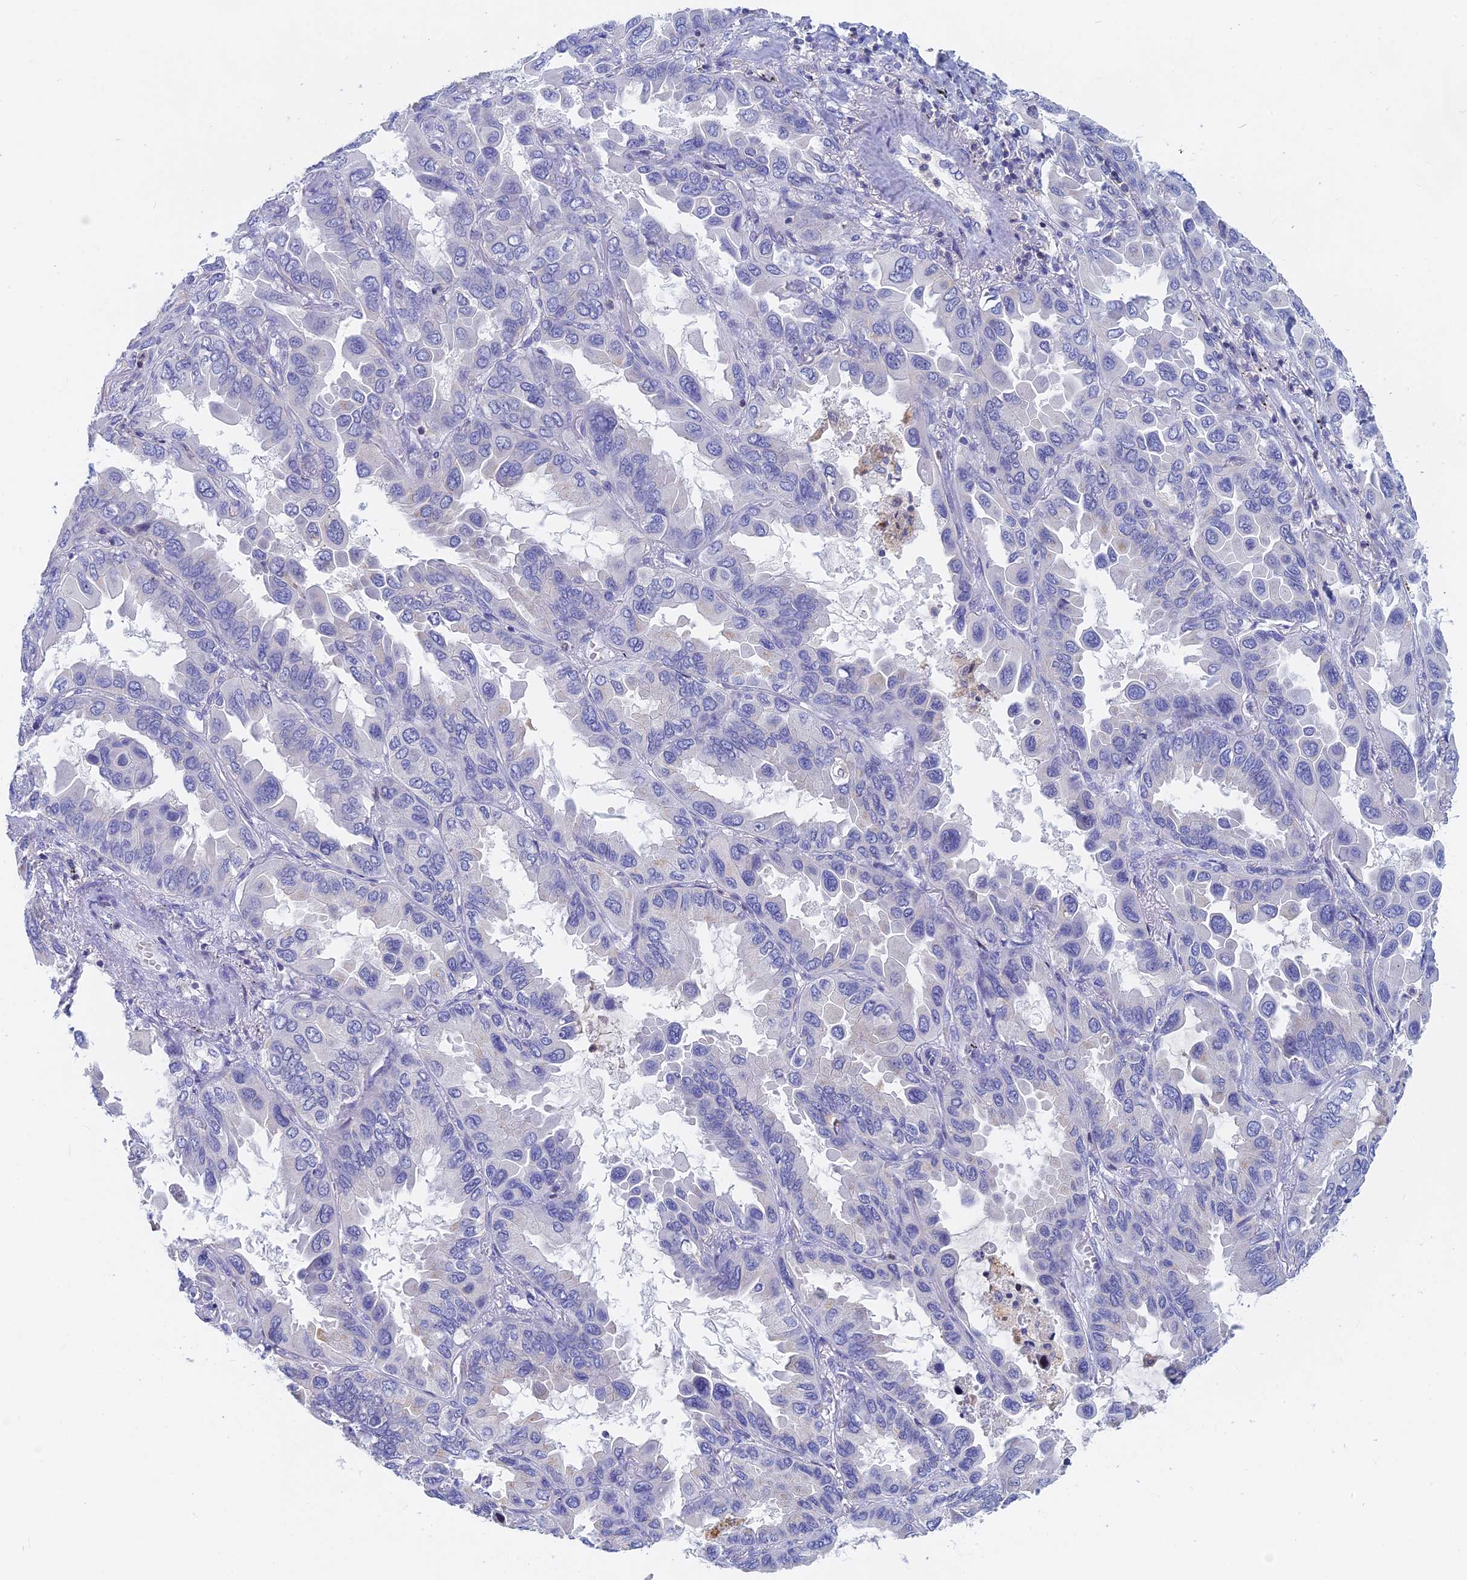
{"staining": {"intensity": "negative", "quantity": "none", "location": "none"}, "tissue": "lung cancer", "cell_type": "Tumor cells", "image_type": "cancer", "snomed": [{"axis": "morphology", "description": "Adenocarcinoma, NOS"}, {"axis": "topography", "description": "Lung"}], "caption": "Immunohistochemical staining of lung adenocarcinoma exhibits no significant positivity in tumor cells.", "gene": "ACP7", "patient": {"sex": "male", "age": 64}}